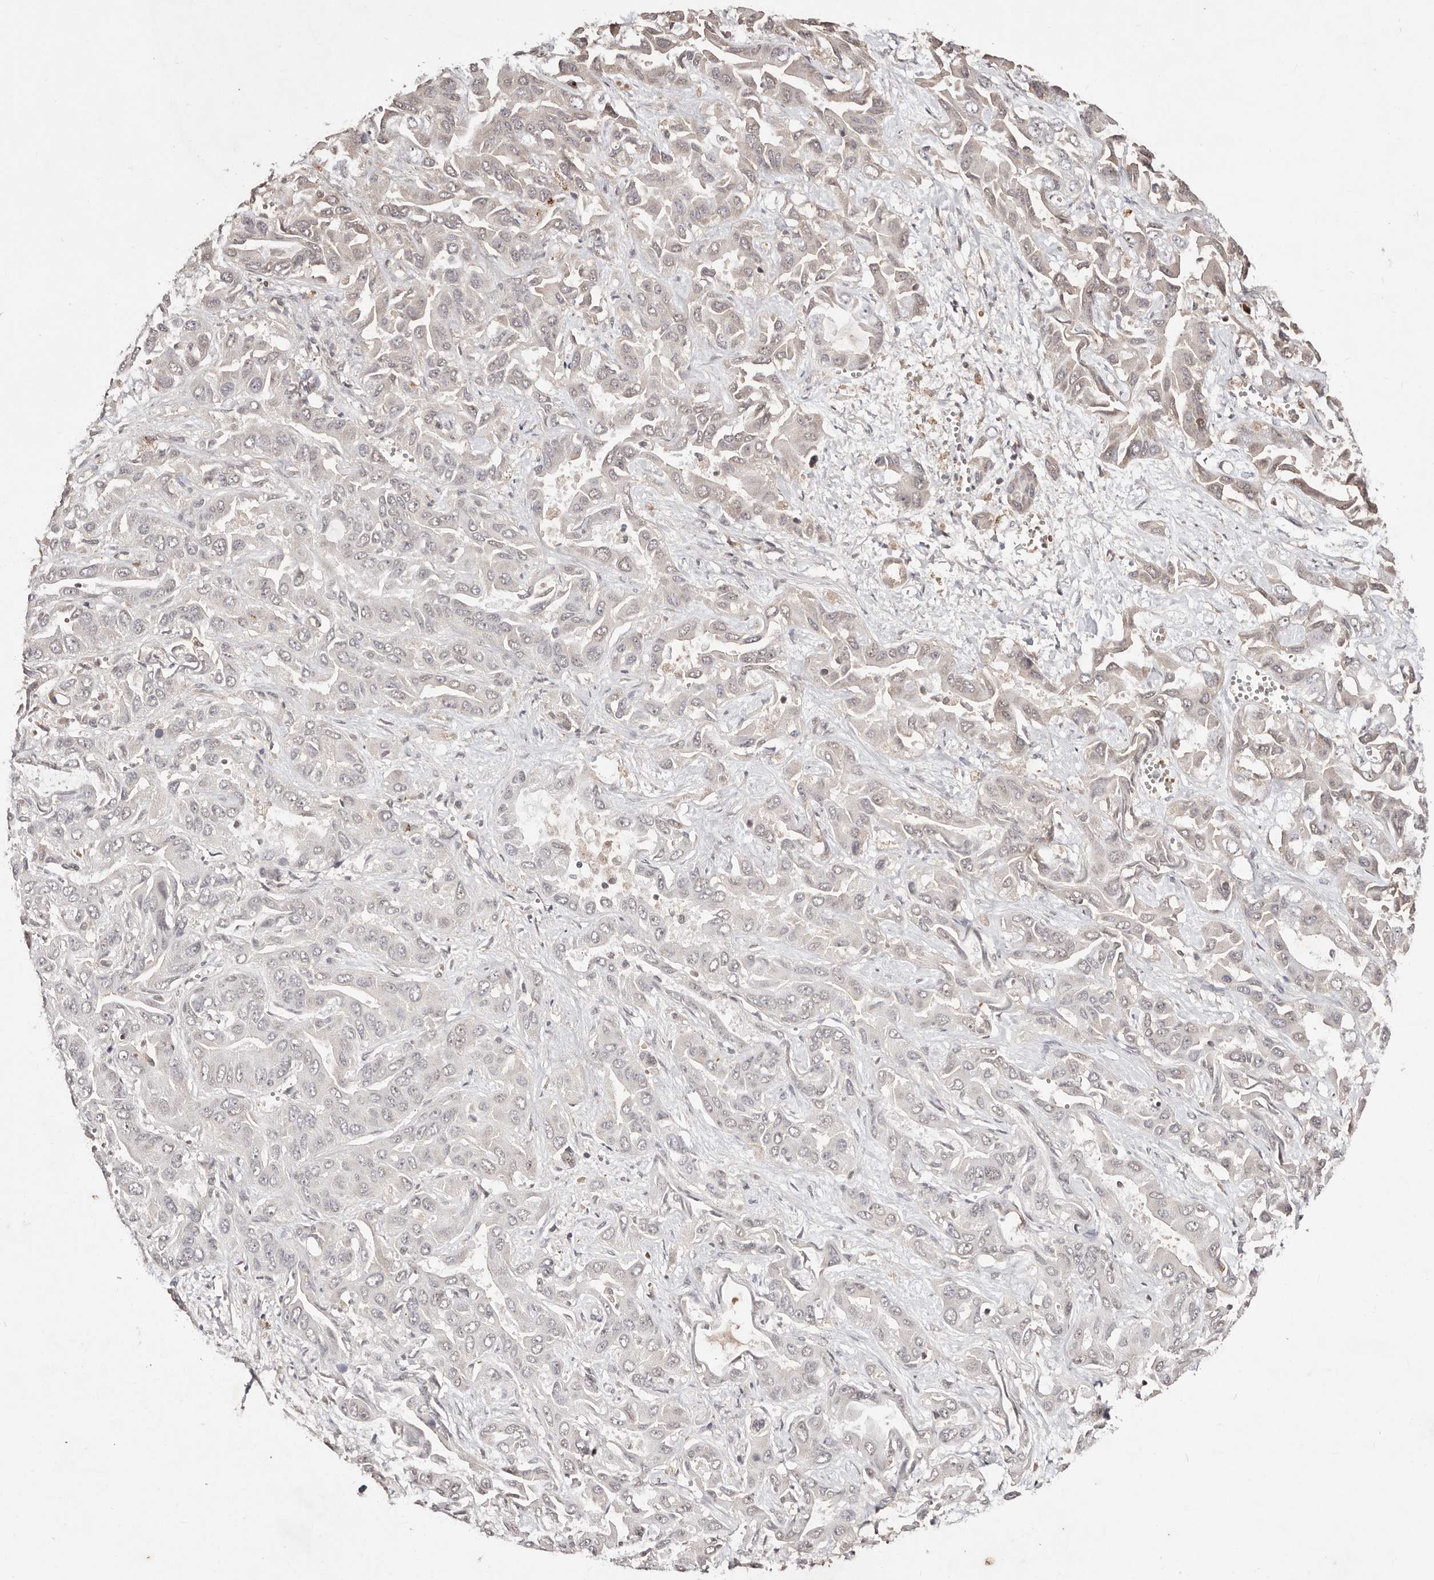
{"staining": {"intensity": "weak", "quantity": "<25%", "location": "cytoplasmic/membranous"}, "tissue": "liver cancer", "cell_type": "Tumor cells", "image_type": "cancer", "snomed": [{"axis": "morphology", "description": "Cholangiocarcinoma"}, {"axis": "topography", "description": "Liver"}], "caption": "Protein analysis of liver cancer reveals no significant staining in tumor cells.", "gene": "BICRAL", "patient": {"sex": "female", "age": 52}}